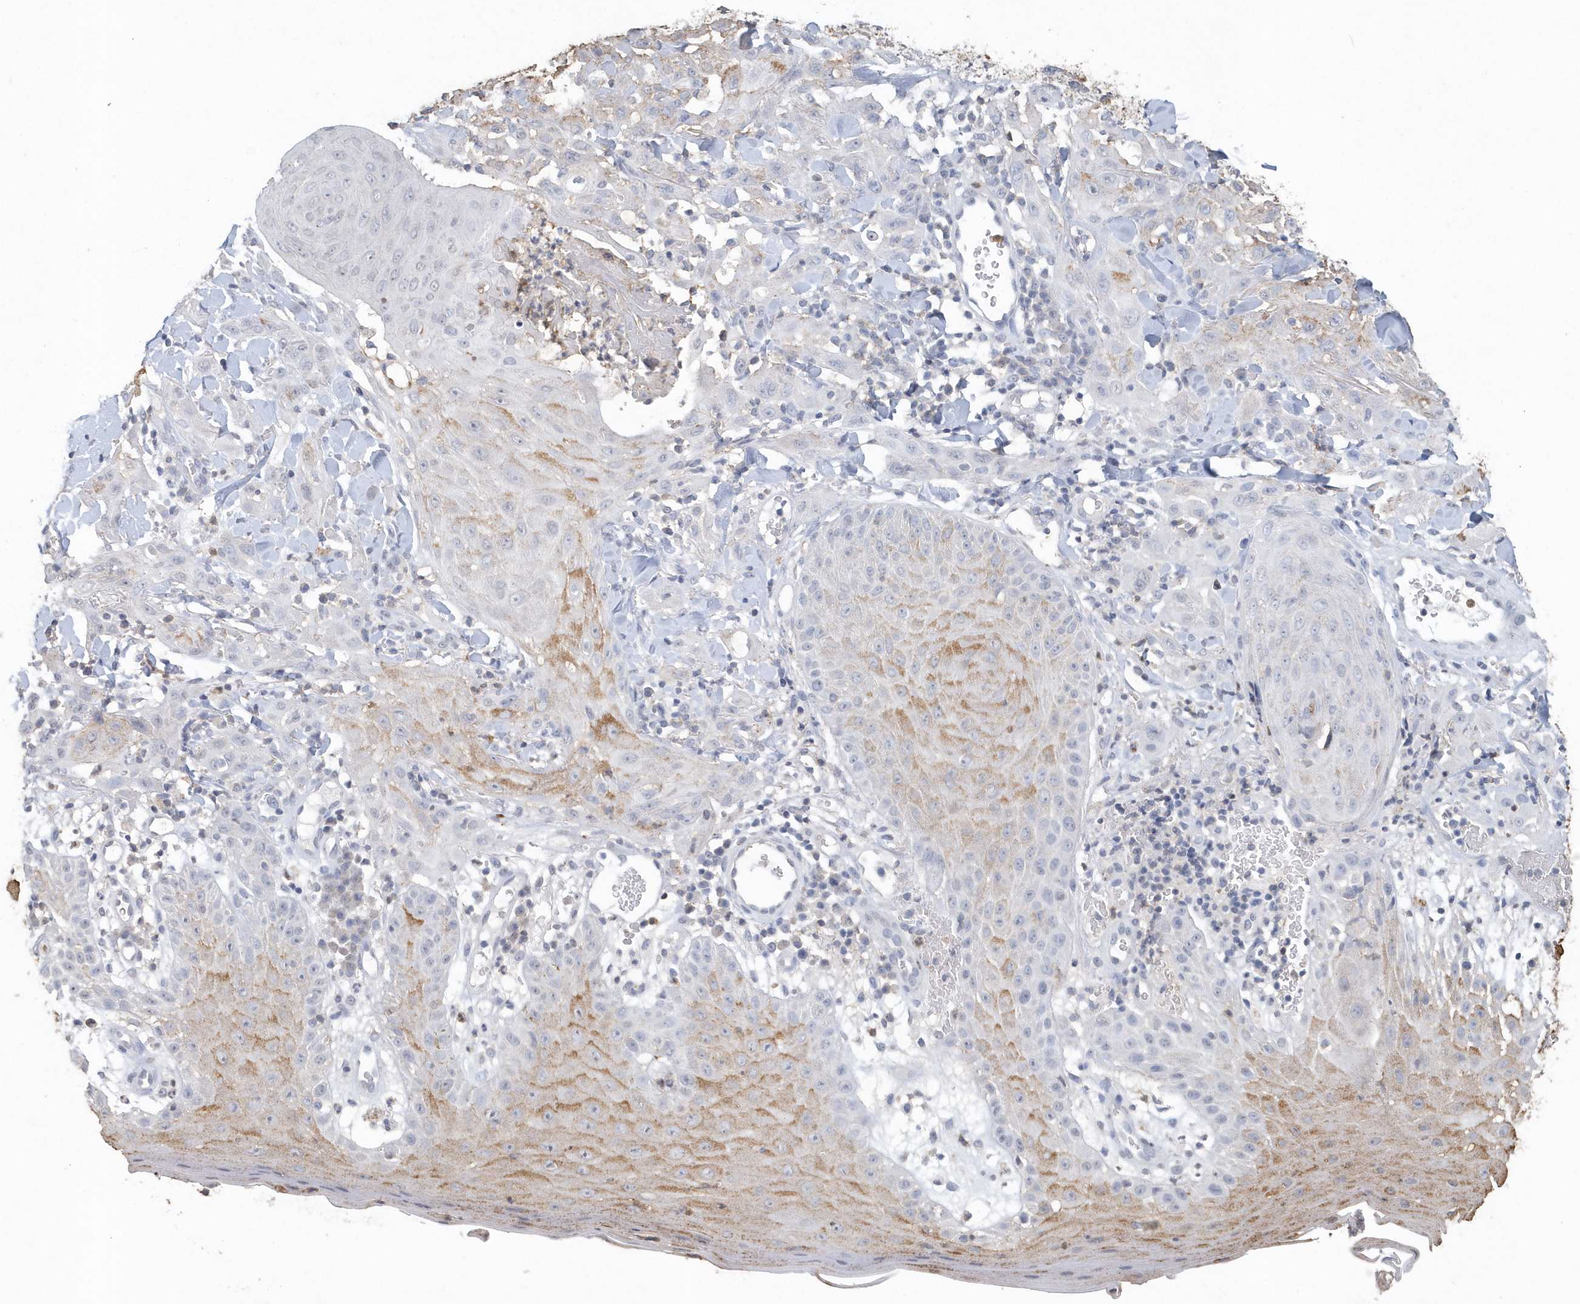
{"staining": {"intensity": "moderate", "quantity": "<25%", "location": "cytoplasmic/membranous"}, "tissue": "skin cancer", "cell_type": "Tumor cells", "image_type": "cancer", "snomed": [{"axis": "morphology", "description": "Squamous cell carcinoma, NOS"}, {"axis": "topography", "description": "Skin"}], "caption": "A low amount of moderate cytoplasmic/membranous staining is identified in about <25% of tumor cells in squamous cell carcinoma (skin) tissue.", "gene": "PDCD1", "patient": {"sex": "male", "age": 24}}